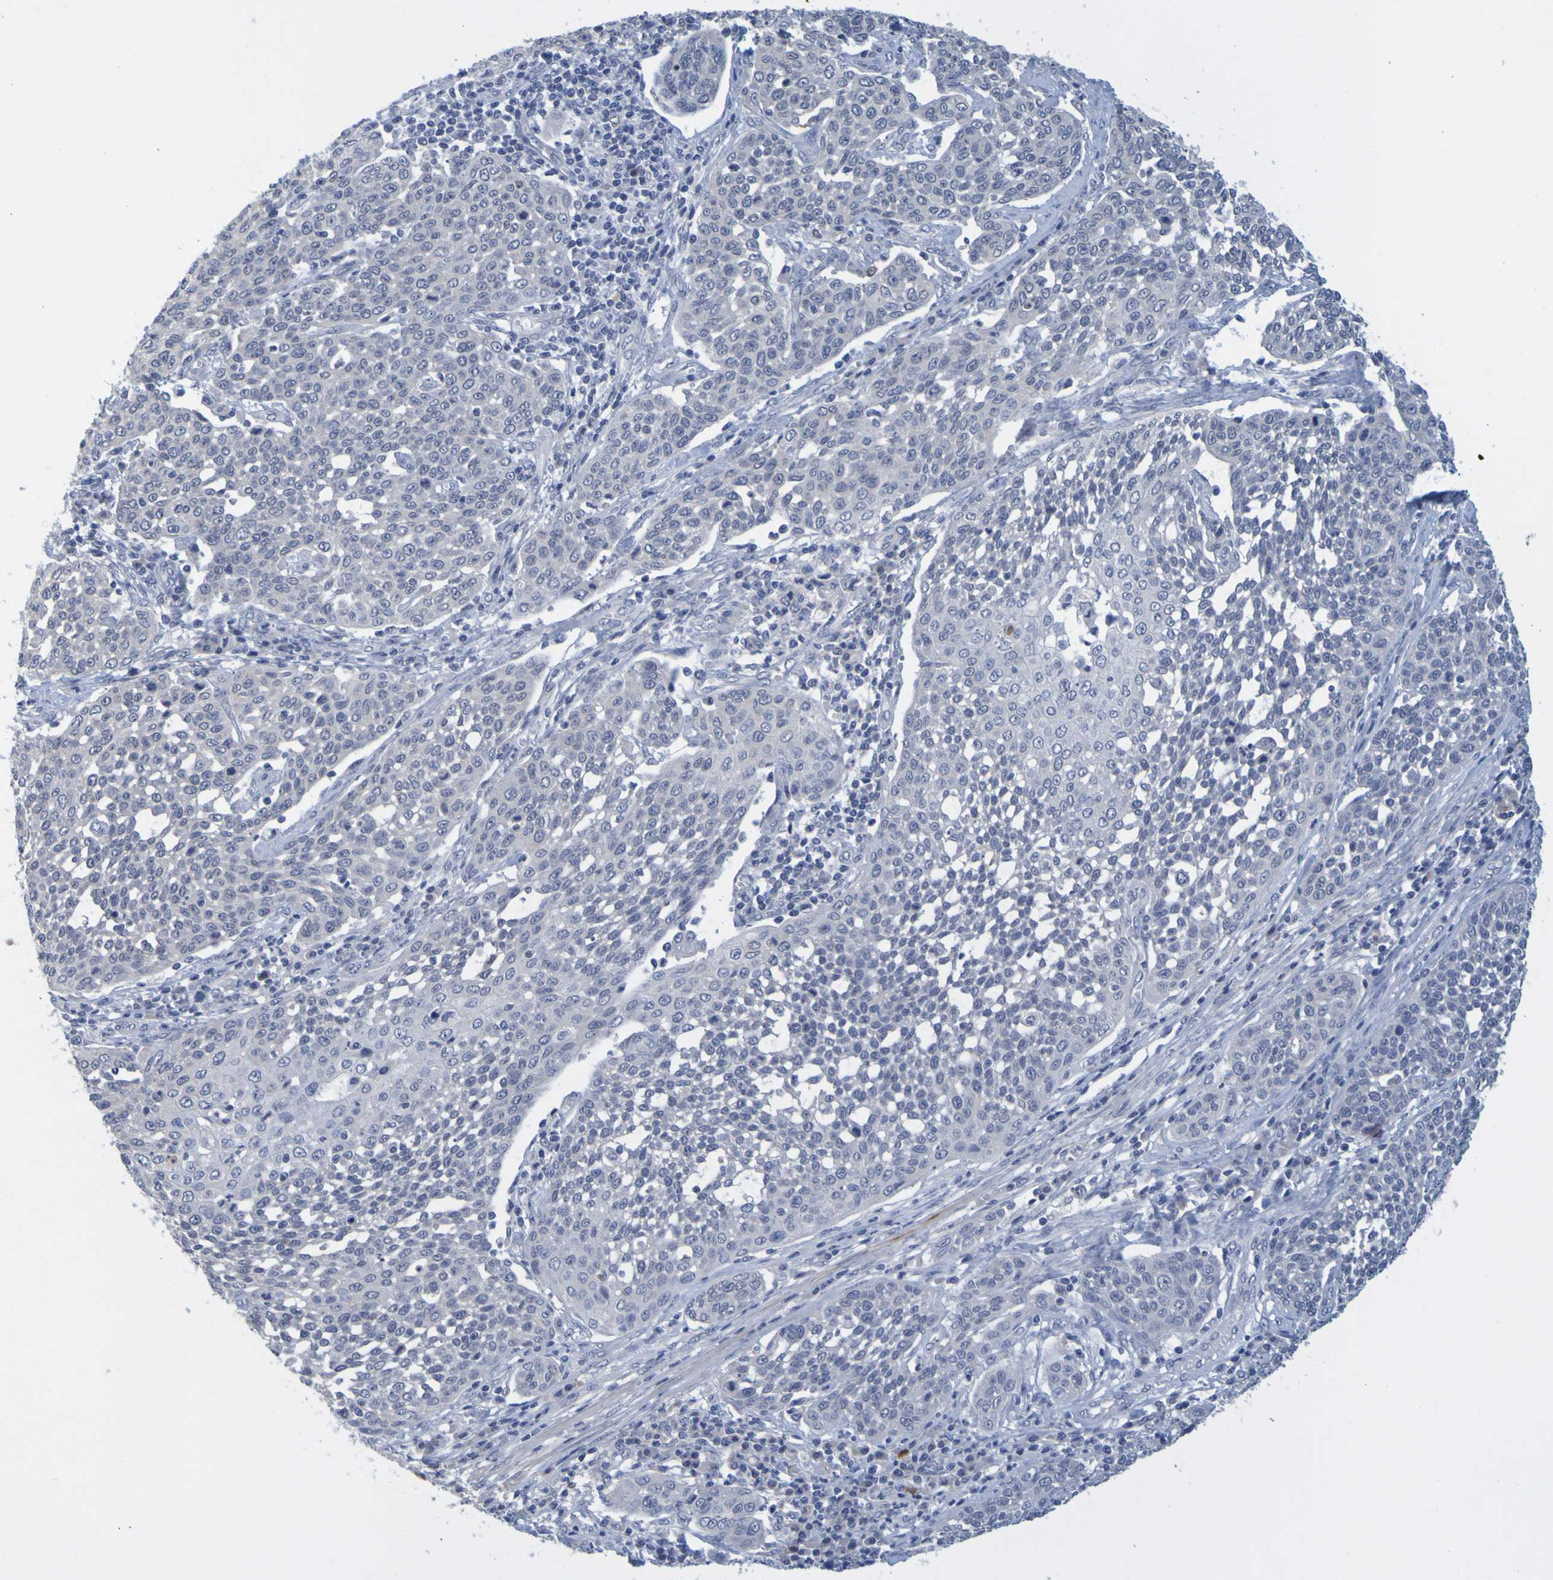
{"staining": {"intensity": "negative", "quantity": "none", "location": "none"}, "tissue": "cervical cancer", "cell_type": "Tumor cells", "image_type": "cancer", "snomed": [{"axis": "morphology", "description": "Squamous cell carcinoma, NOS"}, {"axis": "topography", "description": "Cervix"}], "caption": "The photomicrograph reveals no significant expression in tumor cells of cervical cancer.", "gene": "ENDOU", "patient": {"sex": "female", "age": 34}}